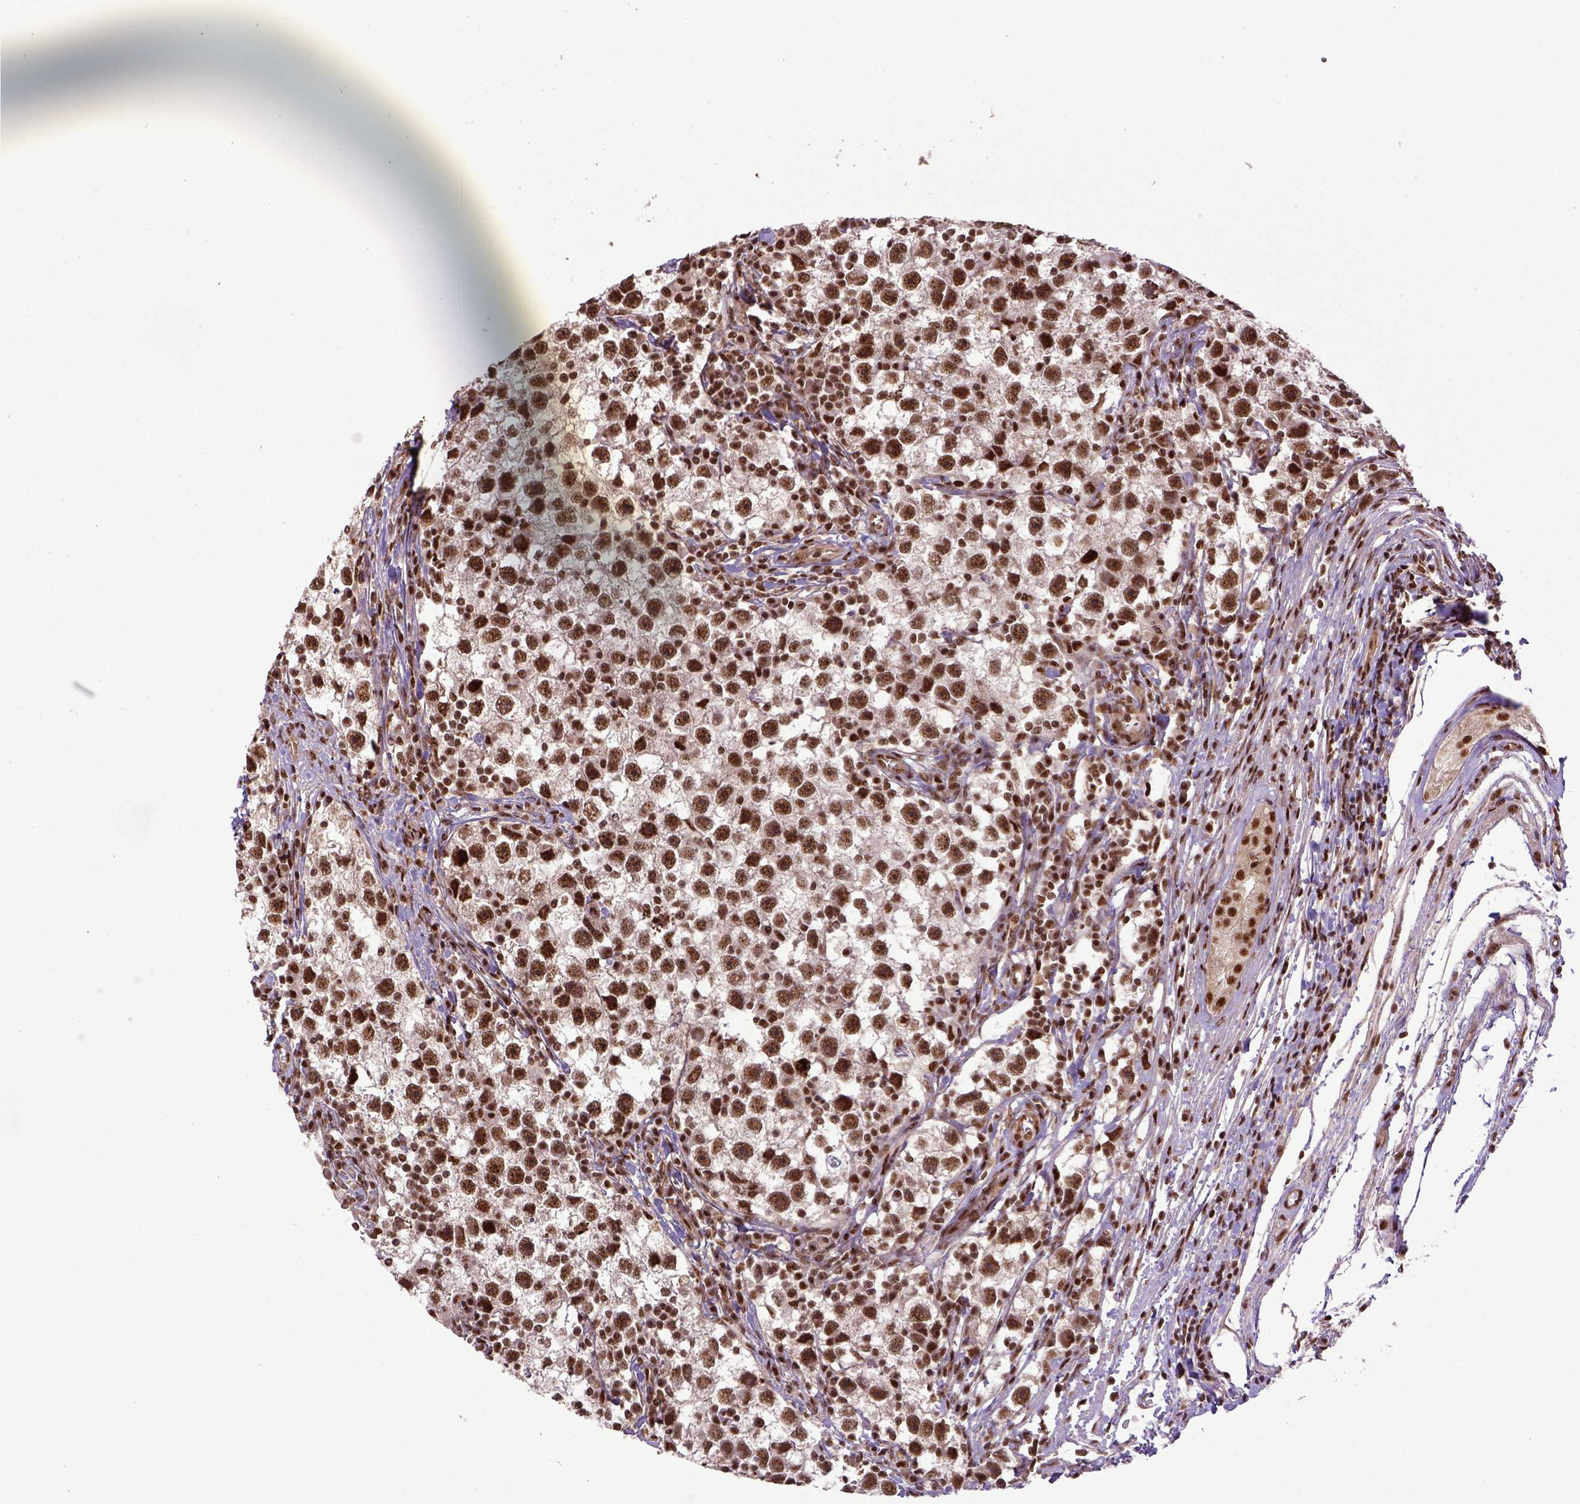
{"staining": {"intensity": "strong", "quantity": ">75%", "location": "nuclear"}, "tissue": "testis cancer", "cell_type": "Tumor cells", "image_type": "cancer", "snomed": [{"axis": "morphology", "description": "Seminoma, NOS"}, {"axis": "topography", "description": "Testis"}], "caption": "High-power microscopy captured an immunohistochemistry (IHC) histopathology image of testis cancer, revealing strong nuclear staining in about >75% of tumor cells.", "gene": "PPIG", "patient": {"sex": "male", "age": 30}}